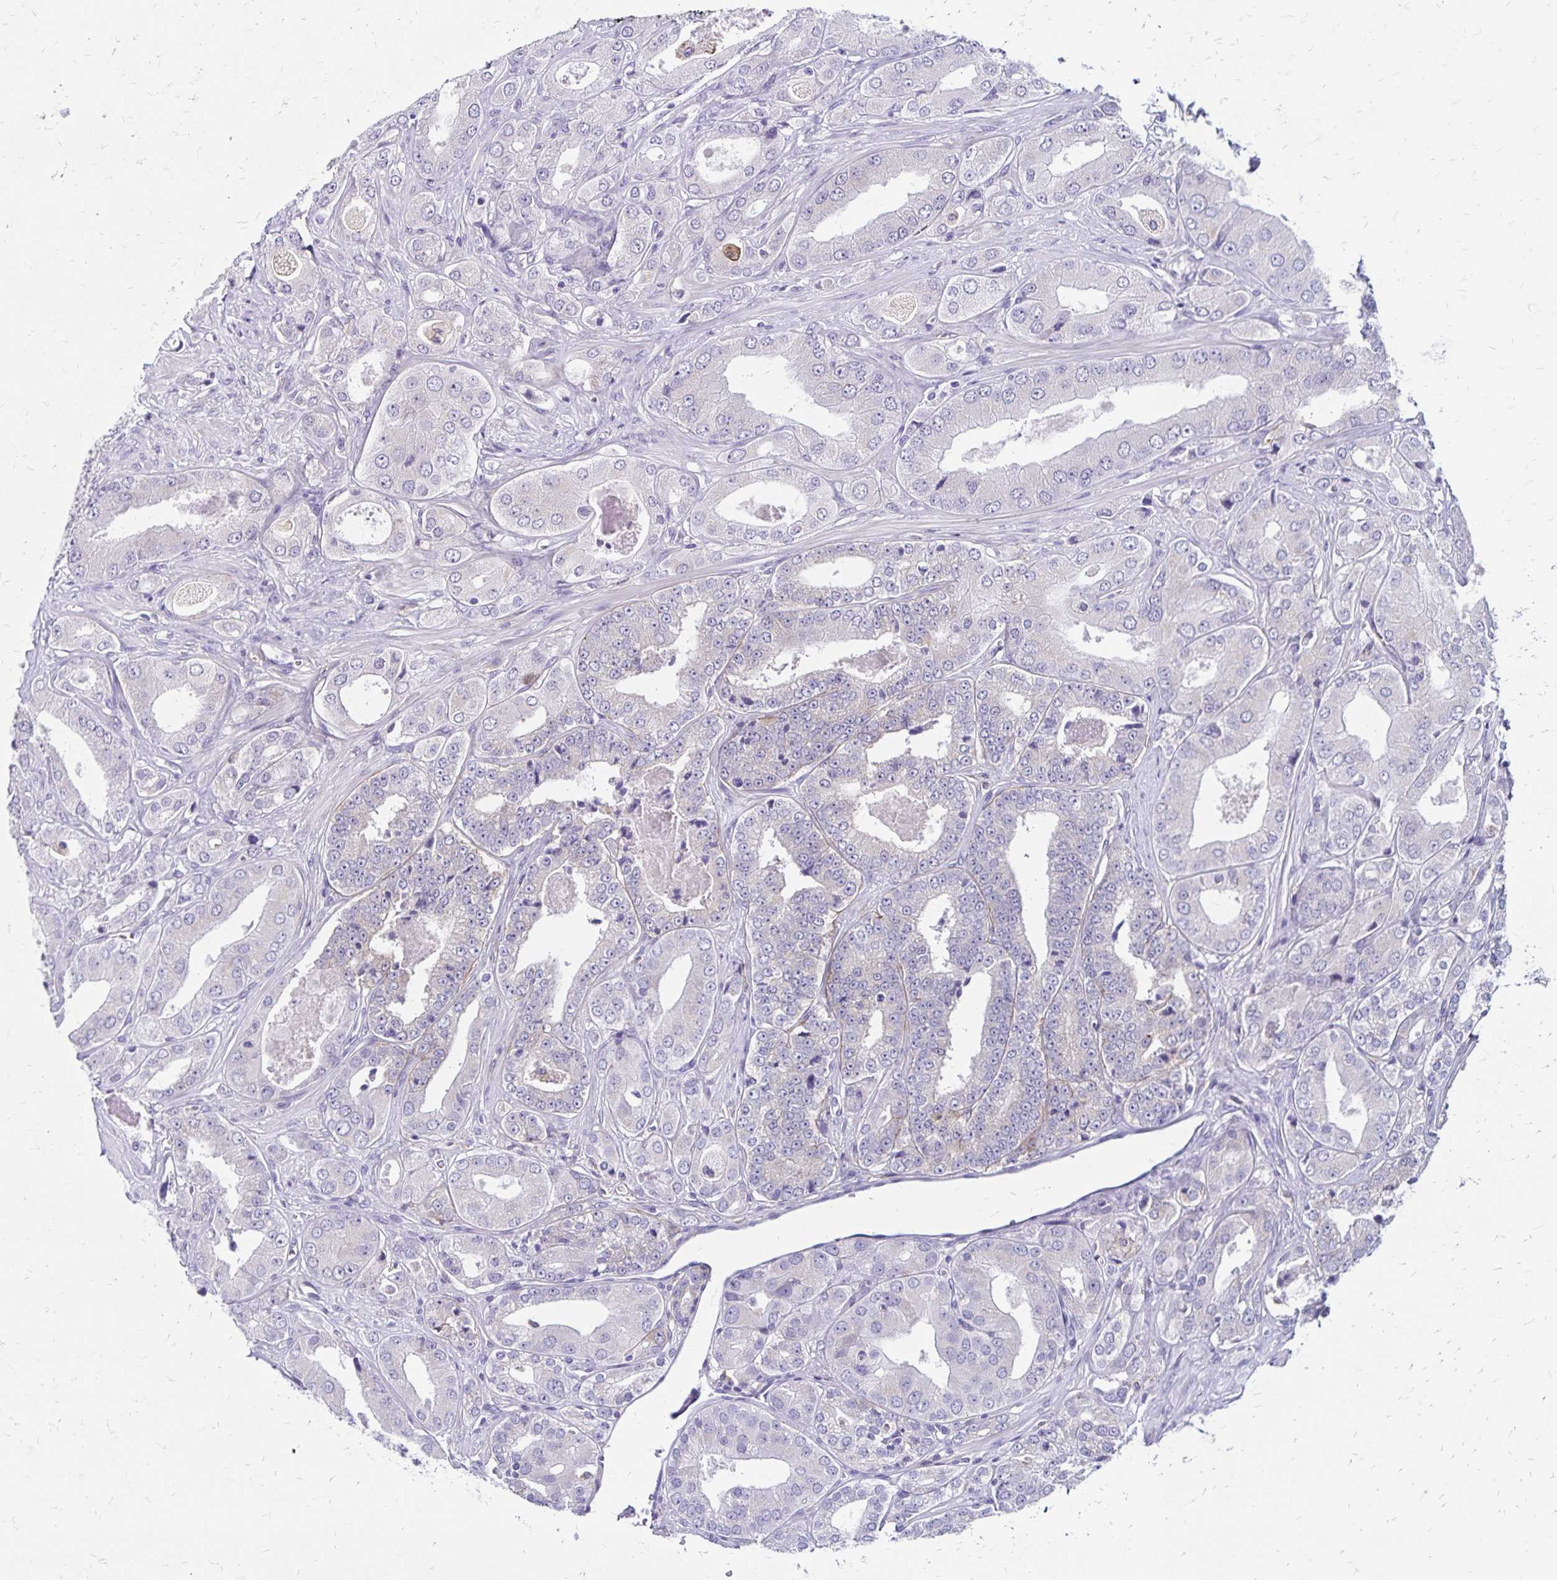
{"staining": {"intensity": "negative", "quantity": "none", "location": "none"}, "tissue": "prostate cancer", "cell_type": "Tumor cells", "image_type": "cancer", "snomed": [{"axis": "morphology", "description": "Adenocarcinoma, Low grade"}, {"axis": "topography", "description": "Prostate"}], "caption": "IHC of human prostate cancer exhibits no expression in tumor cells.", "gene": "TNS3", "patient": {"sex": "male", "age": 60}}